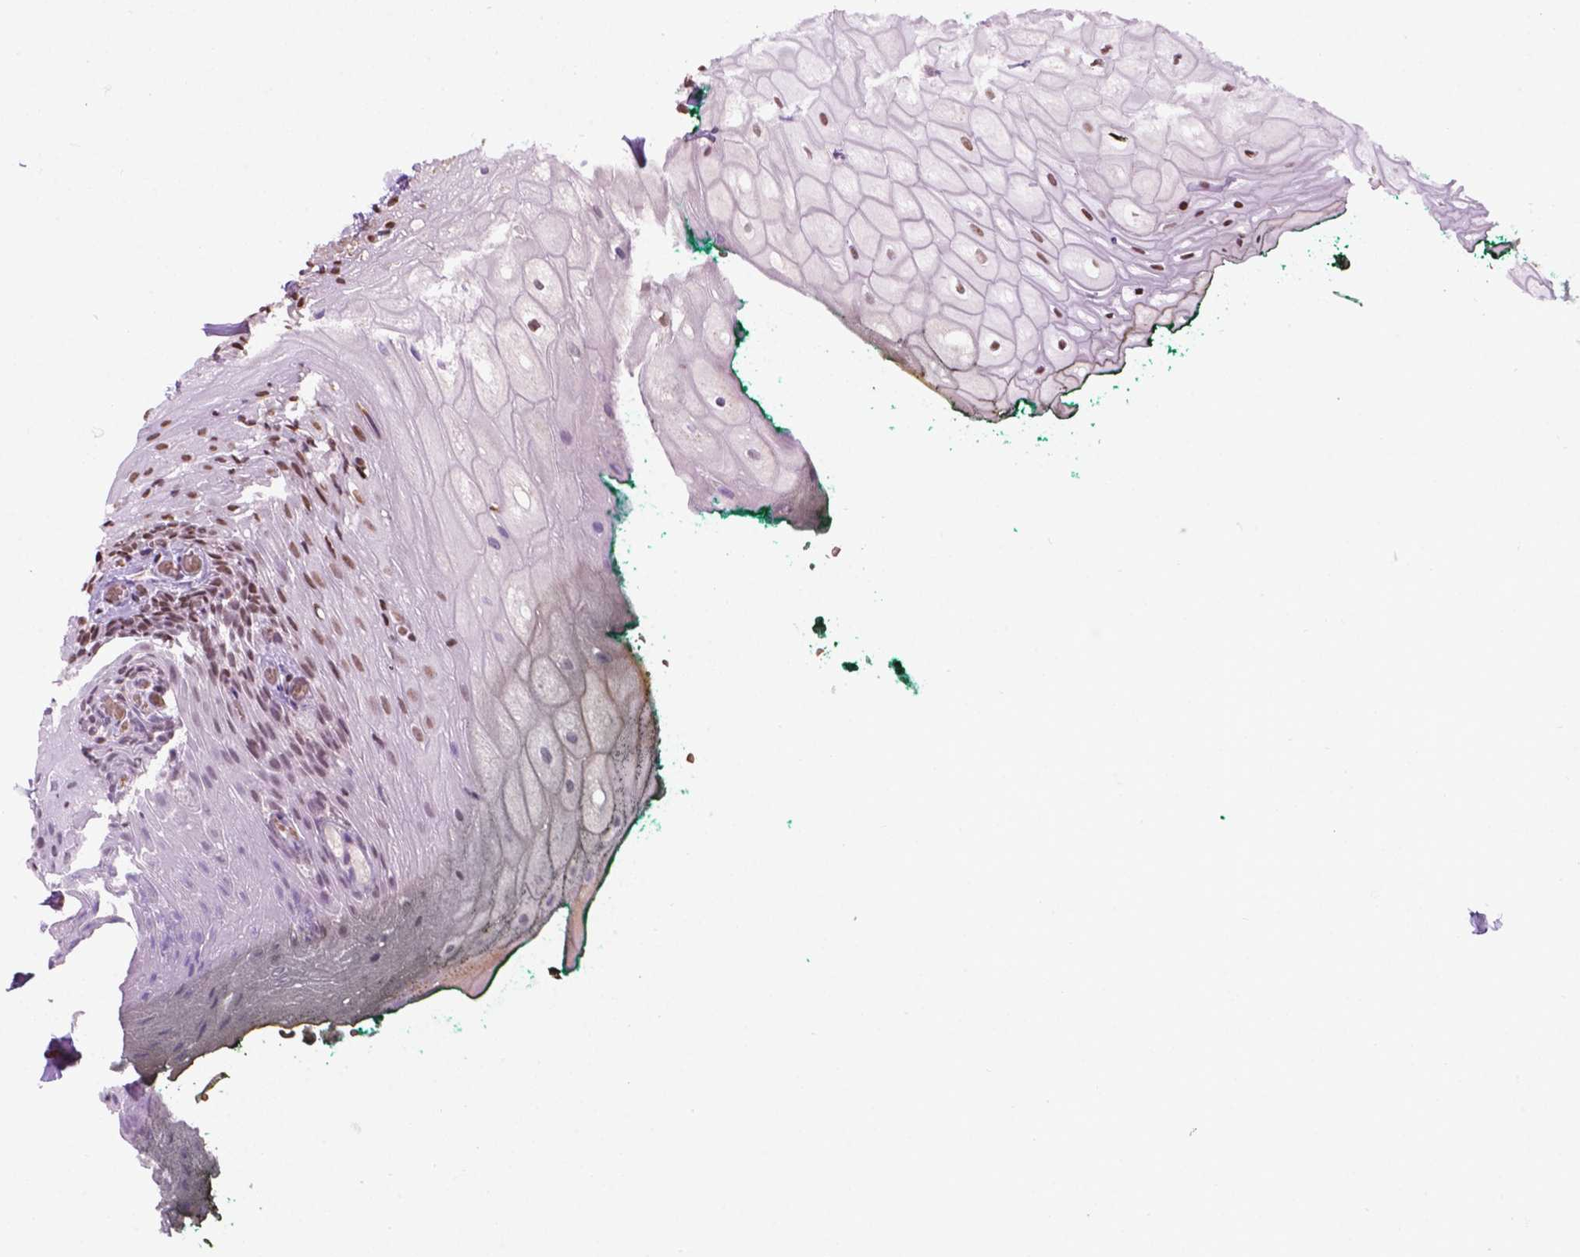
{"staining": {"intensity": "moderate", "quantity": ">75%", "location": "nuclear"}, "tissue": "oral mucosa", "cell_type": "Squamous epithelial cells", "image_type": "normal", "snomed": [{"axis": "morphology", "description": "Normal tissue, NOS"}, {"axis": "topography", "description": "Oral tissue"}, {"axis": "topography", "description": "Head-Neck"}], "caption": "Protein expression by immunohistochemistry (IHC) demonstrates moderate nuclear staining in about >75% of squamous epithelial cells in benign oral mucosa. (DAB (3,3'-diaminobenzidine) IHC with brightfield microscopy, high magnification).", "gene": "COL23A1", "patient": {"sex": "female", "age": 68}}